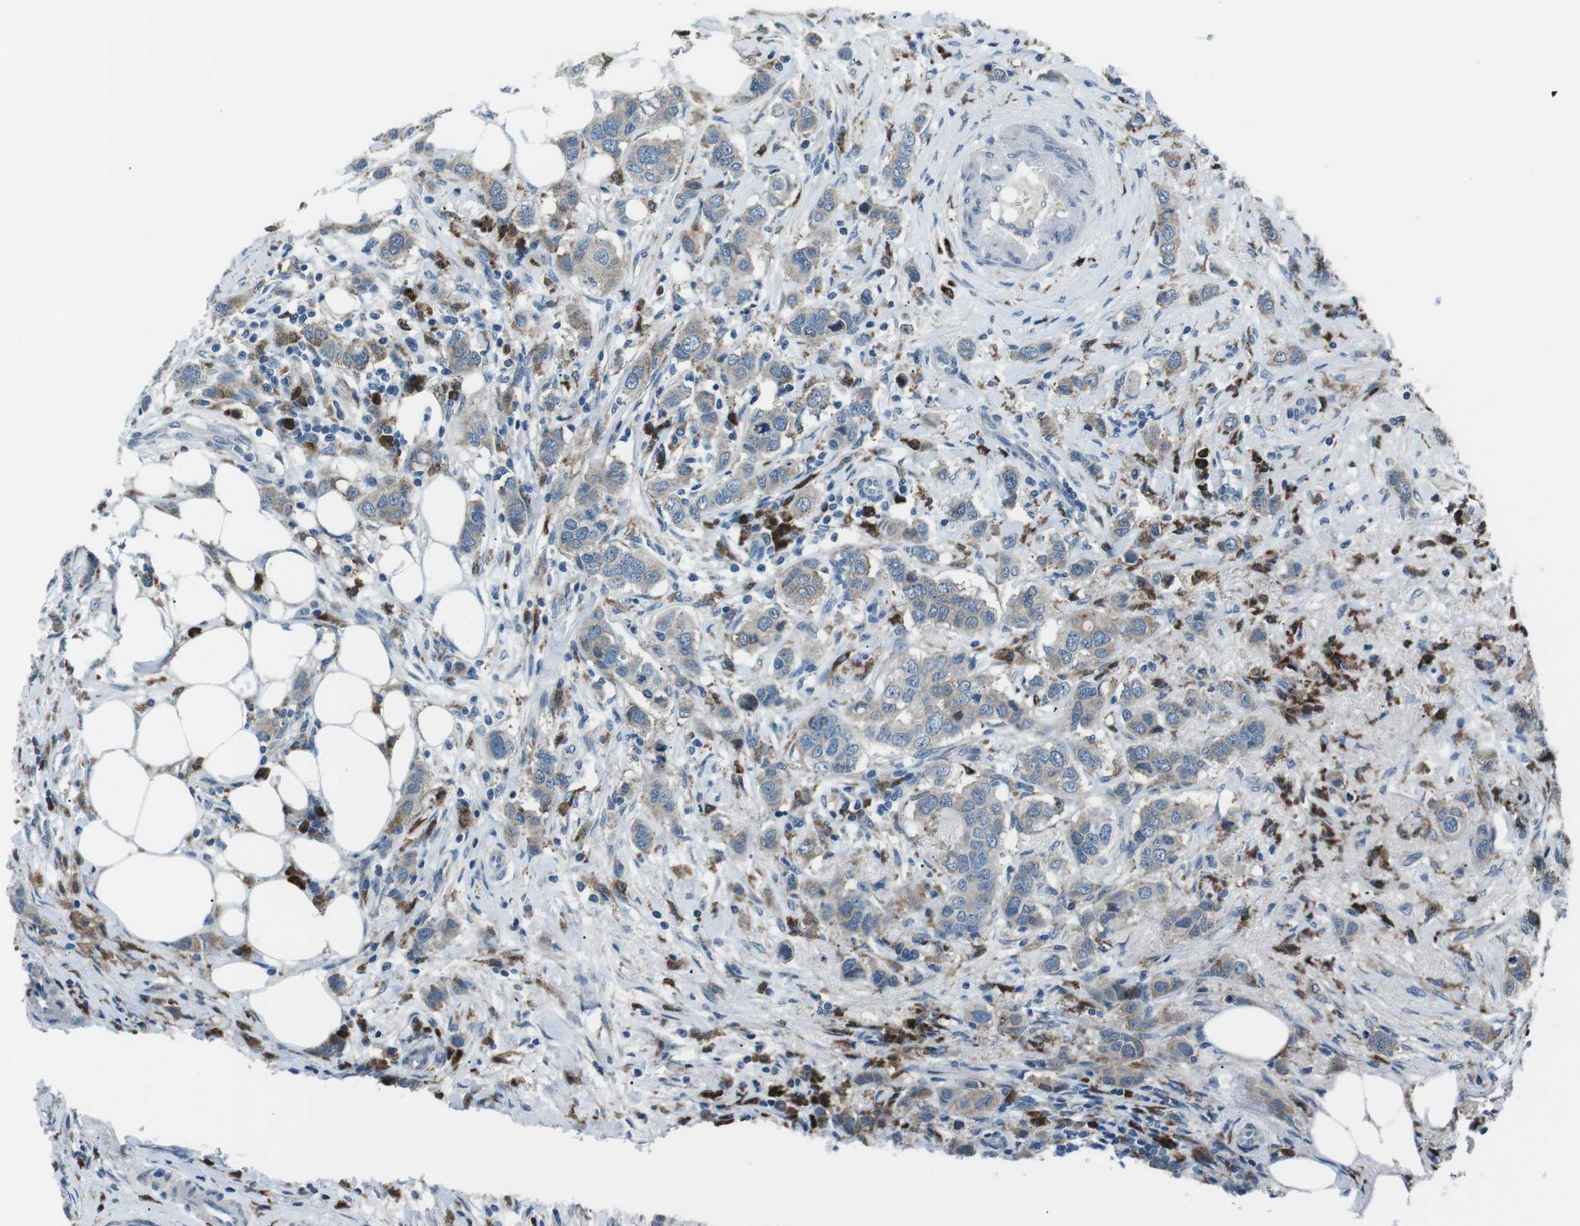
{"staining": {"intensity": "weak", "quantity": "25%-75%", "location": "cytoplasmic/membranous"}, "tissue": "breast cancer", "cell_type": "Tumor cells", "image_type": "cancer", "snomed": [{"axis": "morphology", "description": "Duct carcinoma"}, {"axis": "topography", "description": "Breast"}], "caption": "Protein expression analysis of human breast cancer (infiltrating ductal carcinoma) reveals weak cytoplasmic/membranous expression in about 25%-75% of tumor cells.", "gene": "BLNK", "patient": {"sex": "female", "age": 50}}